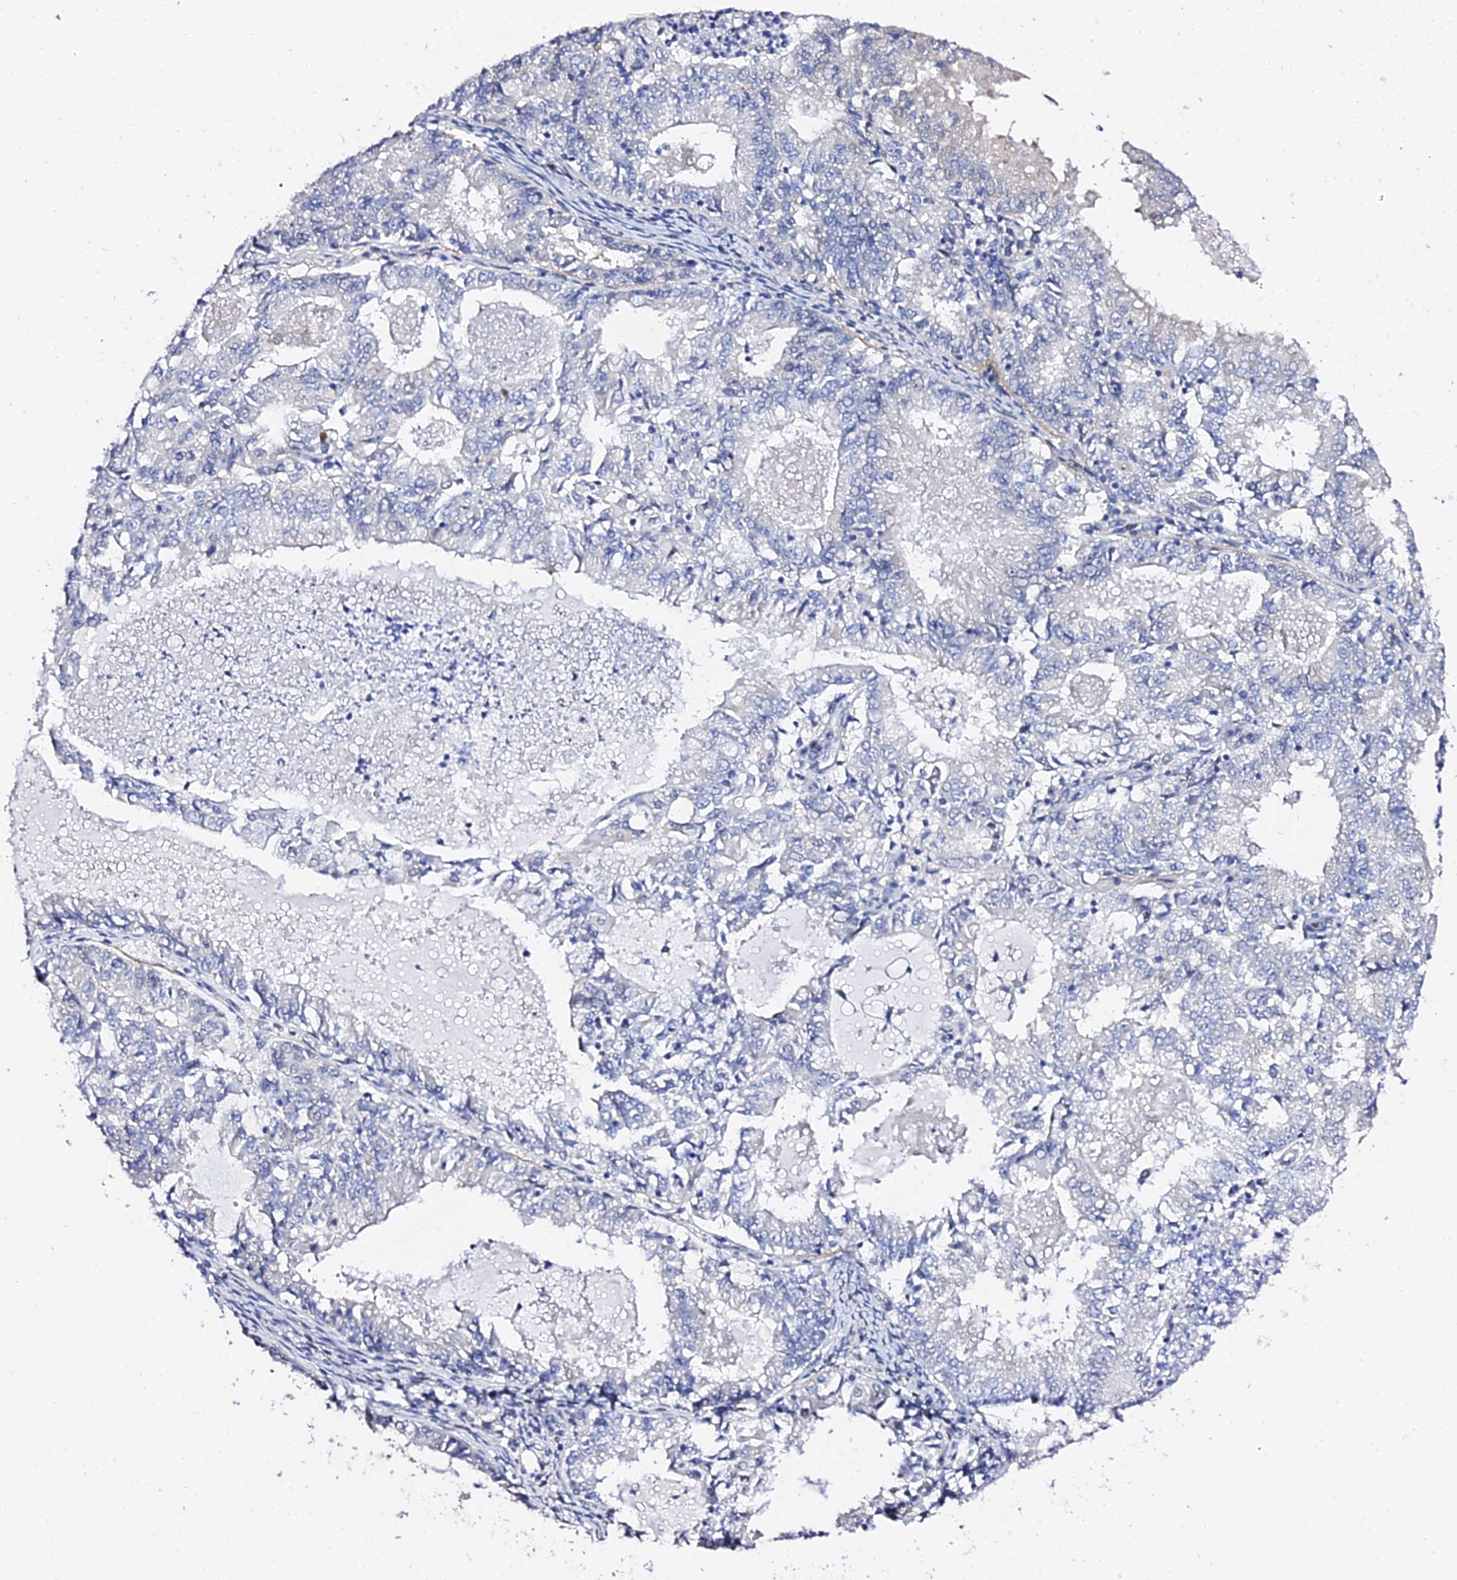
{"staining": {"intensity": "negative", "quantity": "none", "location": "none"}, "tissue": "endometrial cancer", "cell_type": "Tumor cells", "image_type": "cancer", "snomed": [{"axis": "morphology", "description": "Adenocarcinoma, NOS"}, {"axis": "topography", "description": "Endometrium"}], "caption": "An immunohistochemistry (IHC) histopathology image of adenocarcinoma (endometrial) is shown. There is no staining in tumor cells of adenocarcinoma (endometrial). (Brightfield microscopy of DAB immunohistochemistry (IHC) at high magnification).", "gene": "POFUT2", "patient": {"sex": "female", "age": 57}}